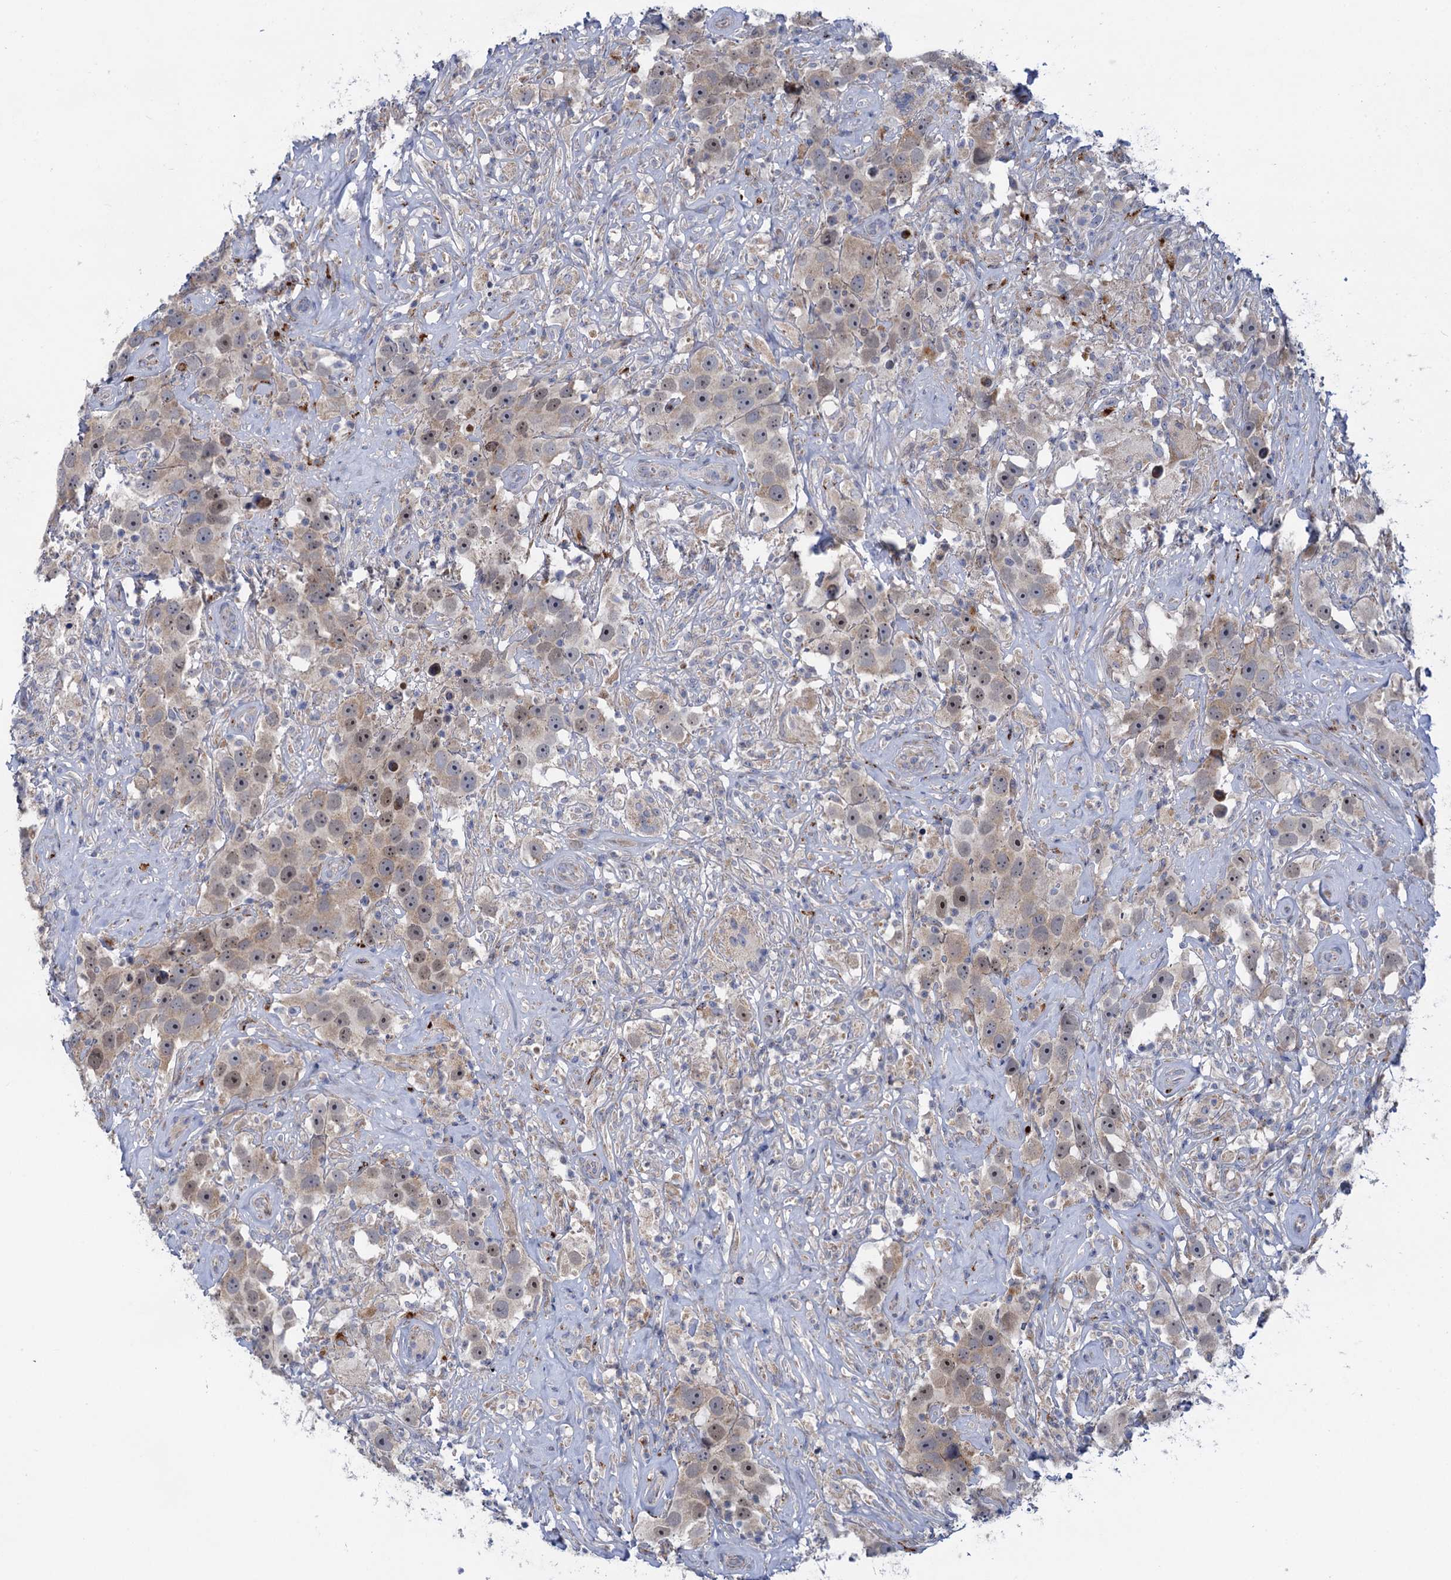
{"staining": {"intensity": "negative", "quantity": "none", "location": "none"}, "tissue": "testis cancer", "cell_type": "Tumor cells", "image_type": "cancer", "snomed": [{"axis": "morphology", "description": "Seminoma, NOS"}, {"axis": "topography", "description": "Testis"}], "caption": "Immunohistochemical staining of human testis cancer reveals no significant expression in tumor cells.", "gene": "ANKS3", "patient": {"sex": "male", "age": 49}}